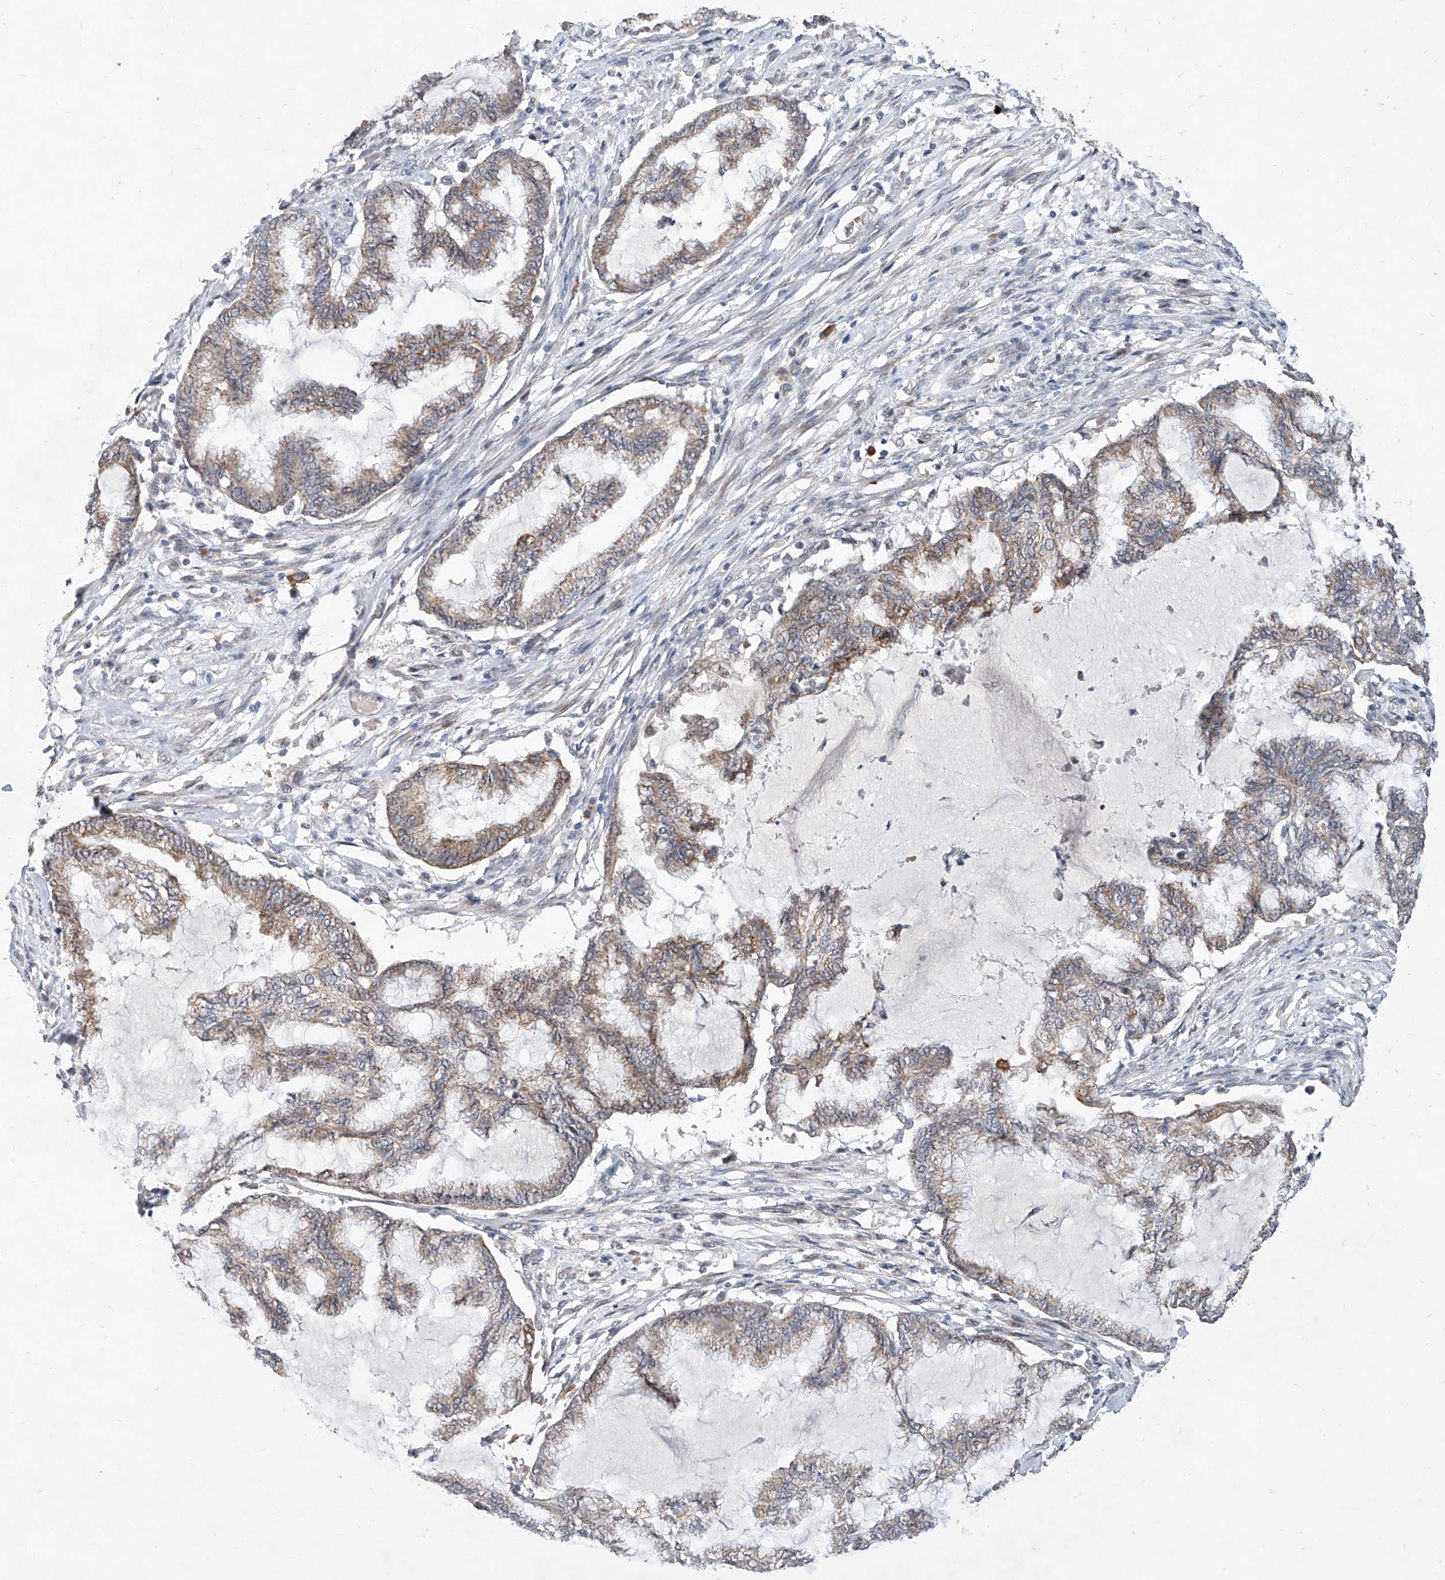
{"staining": {"intensity": "weak", "quantity": ">75%", "location": "cytoplasmic/membranous"}, "tissue": "endometrial cancer", "cell_type": "Tumor cells", "image_type": "cancer", "snomed": [{"axis": "morphology", "description": "Adenocarcinoma, NOS"}, {"axis": "topography", "description": "Endometrium"}], "caption": "Immunohistochemistry (IHC) (DAB (3,3'-diaminobenzidine)) staining of human endometrial adenocarcinoma reveals weak cytoplasmic/membranous protein positivity in about >75% of tumor cells. The staining was performed using DAB (3,3'-diaminobenzidine) to visualize the protein expression in brown, while the nuclei were stained in blue with hematoxylin (Magnification: 20x).", "gene": "MFSD4B", "patient": {"sex": "female", "age": 86}}